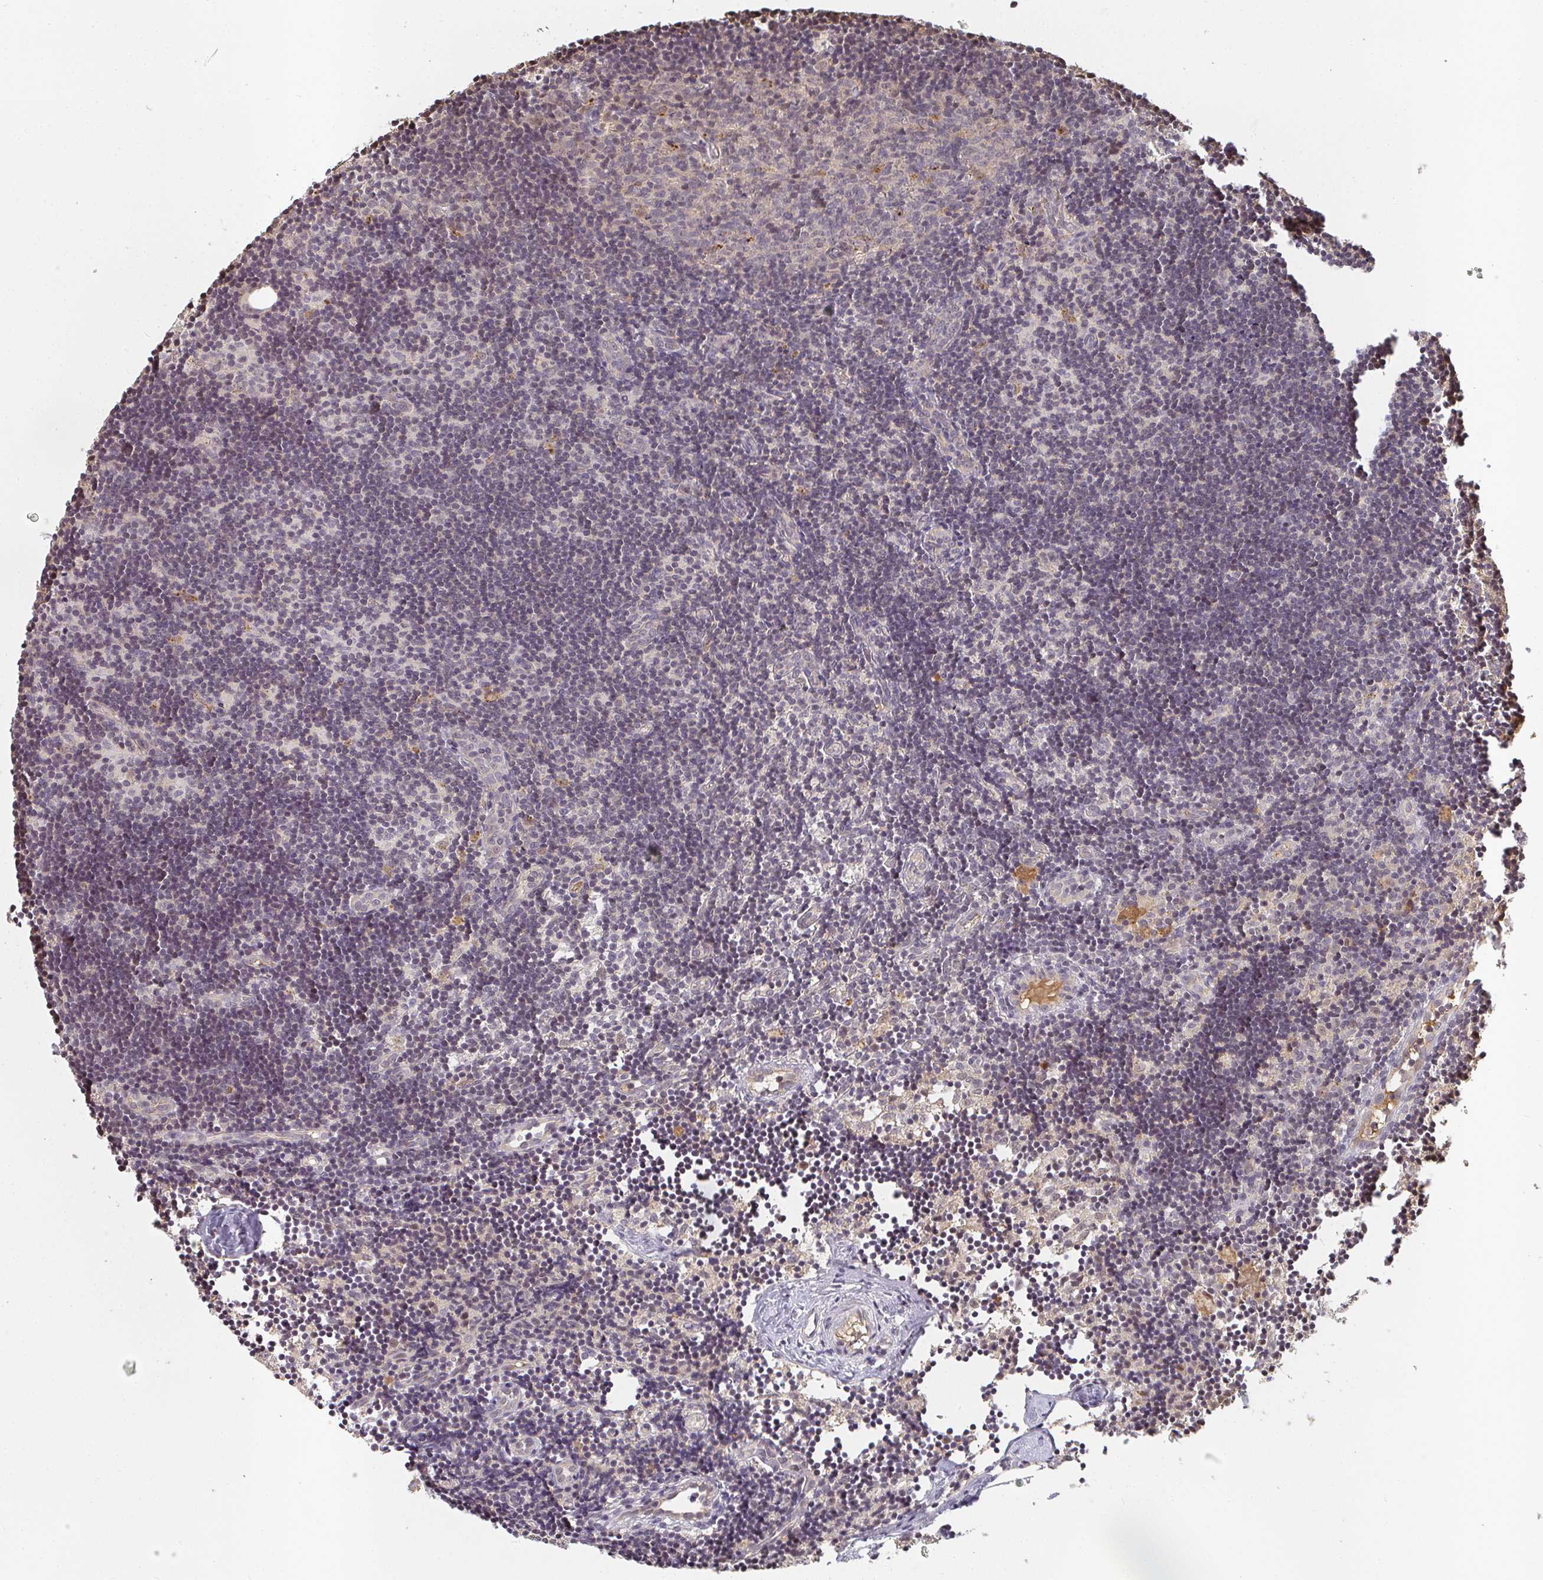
{"staining": {"intensity": "moderate", "quantity": "<25%", "location": "cytoplasmic/membranous"}, "tissue": "lymph node", "cell_type": "Germinal center cells", "image_type": "normal", "snomed": [{"axis": "morphology", "description": "Normal tissue, NOS"}, {"axis": "topography", "description": "Lymph node"}], "caption": "Protein expression analysis of unremarkable lymph node reveals moderate cytoplasmic/membranous expression in approximately <25% of germinal center cells. Immunohistochemistry (ihc) stains the protein of interest in brown and the nuclei are stained blue.", "gene": "SLC35B3", "patient": {"sex": "female", "age": 31}}